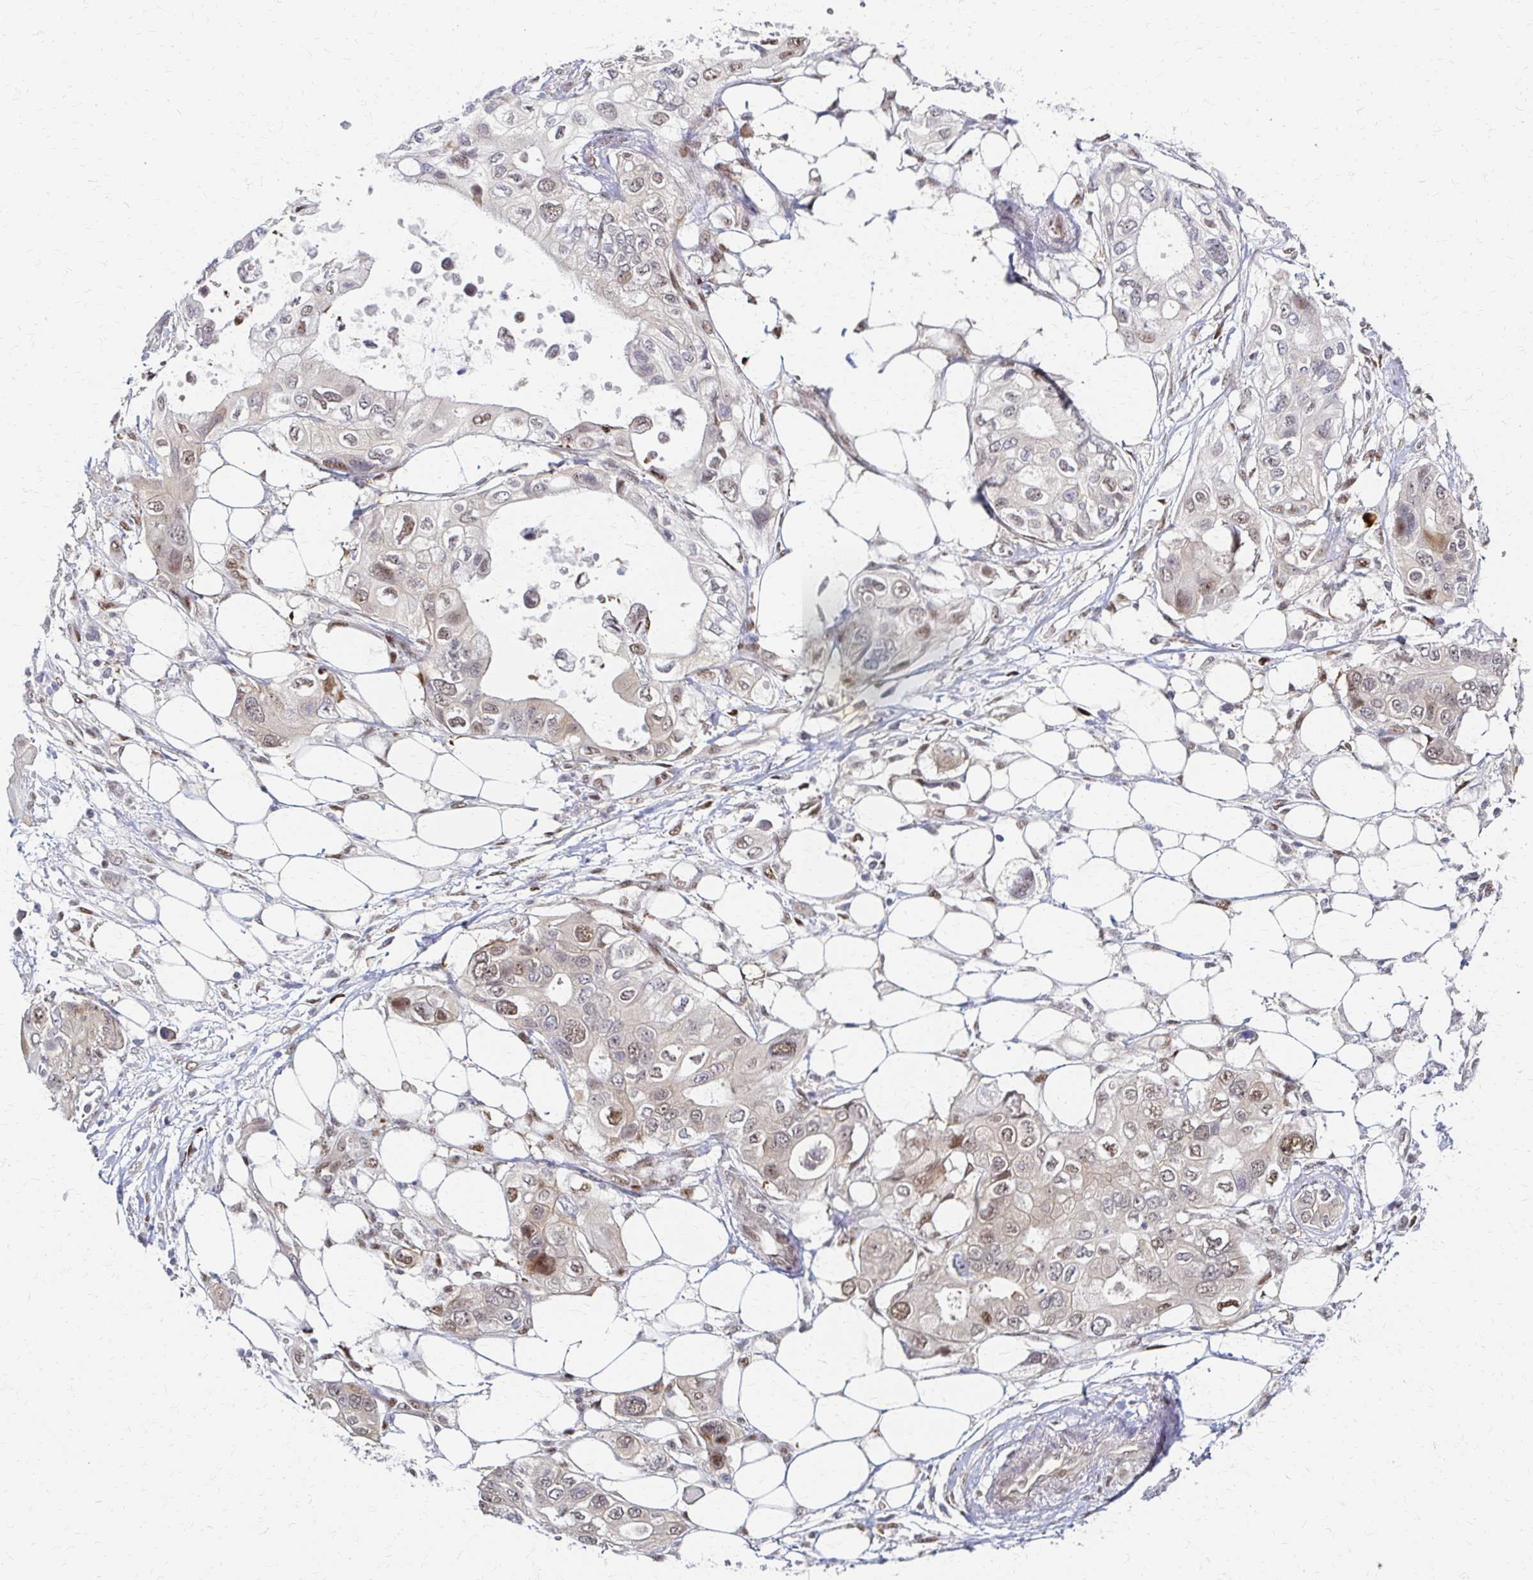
{"staining": {"intensity": "weak", "quantity": "25%-75%", "location": "nuclear"}, "tissue": "pancreatic cancer", "cell_type": "Tumor cells", "image_type": "cancer", "snomed": [{"axis": "morphology", "description": "Adenocarcinoma, NOS"}, {"axis": "topography", "description": "Pancreas"}], "caption": "Immunohistochemistry (IHC) micrograph of human pancreatic adenocarcinoma stained for a protein (brown), which shows low levels of weak nuclear positivity in approximately 25%-75% of tumor cells.", "gene": "PSMD7", "patient": {"sex": "female", "age": 63}}